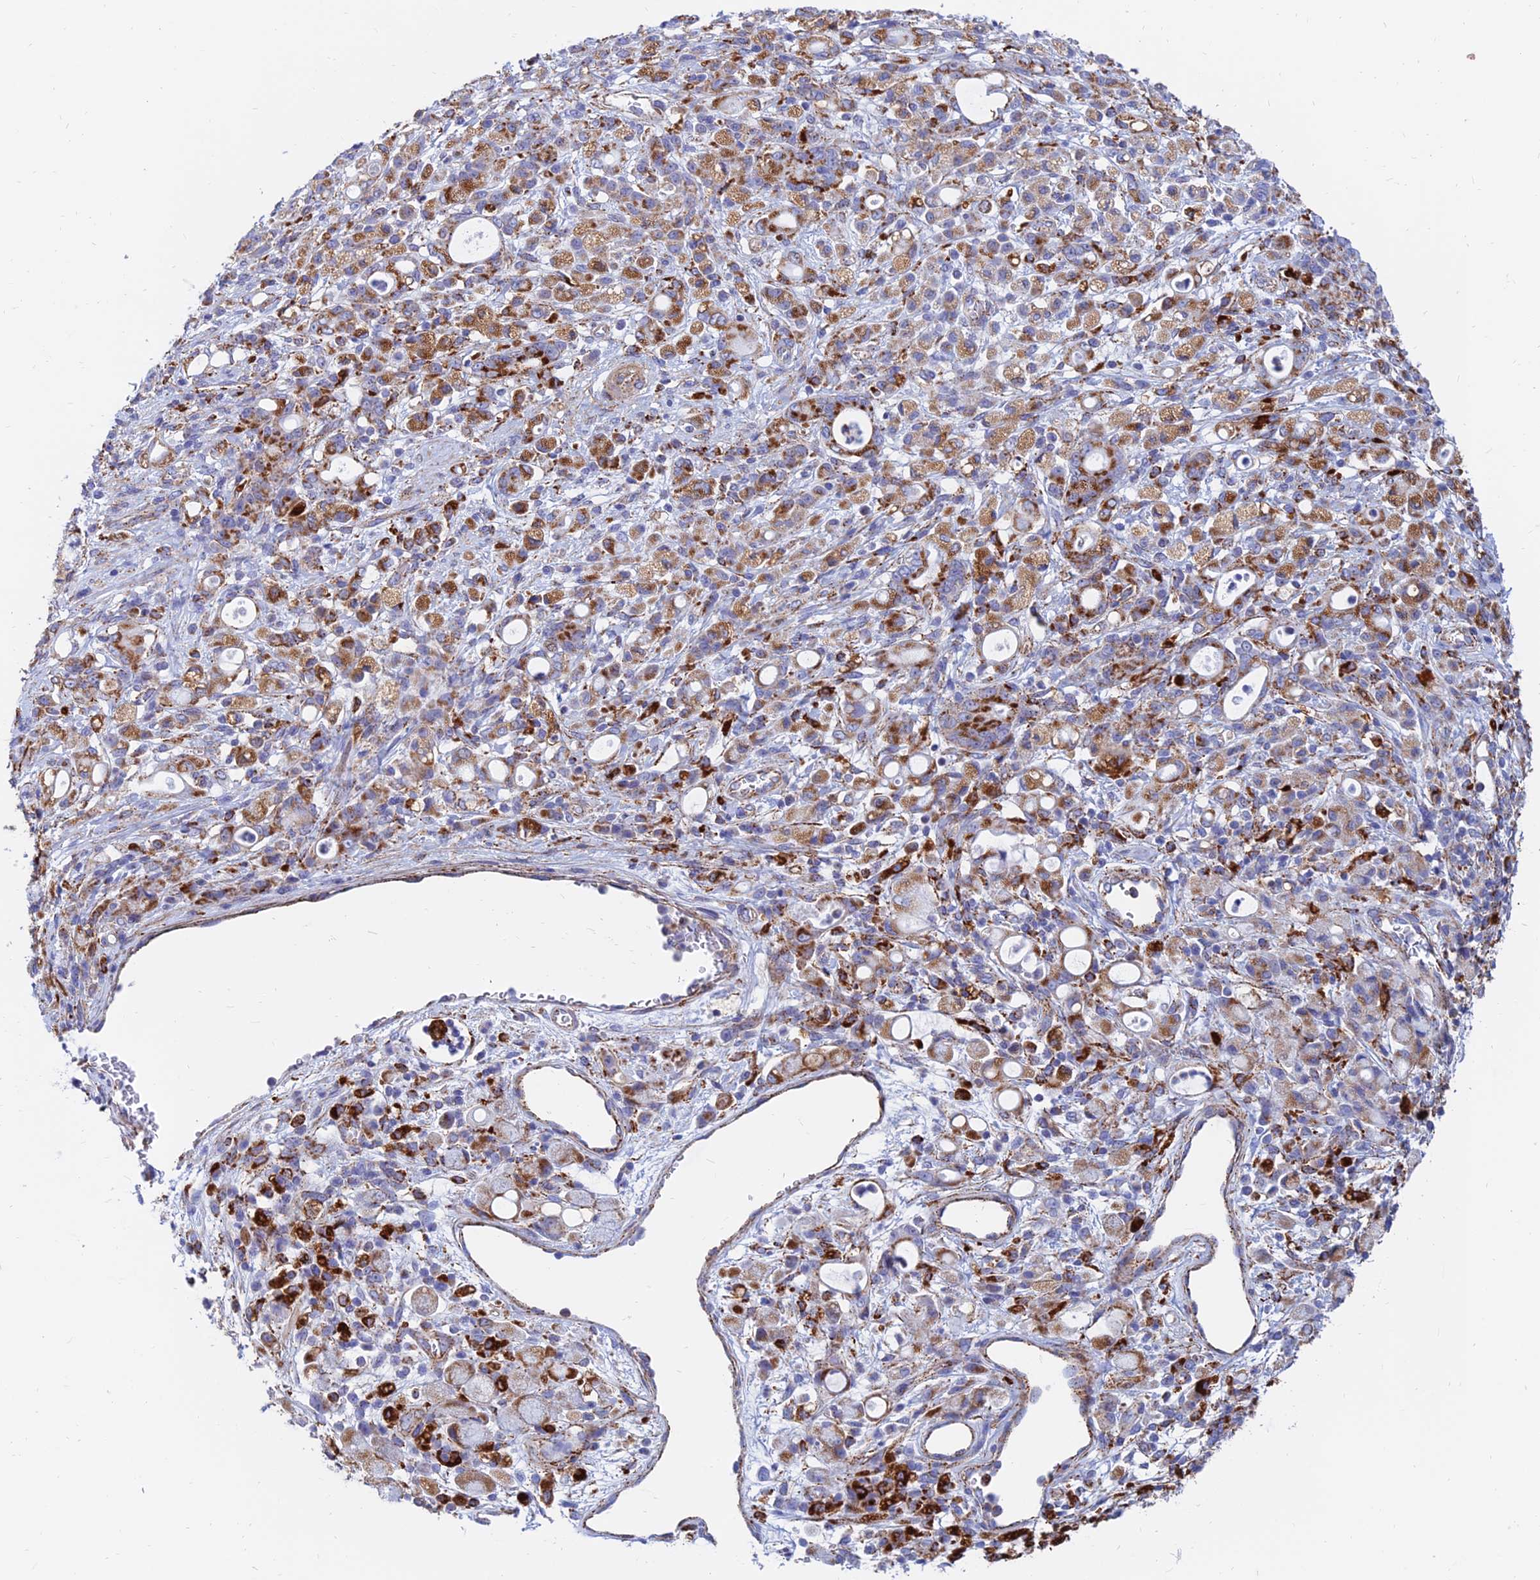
{"staining": {"intensity": "moderate", "quantity": "25%-75%", "location": "cytoplasmic/membranous"}, "tissue": "stomach cancer", "cell_type": "Tumor cells", "image_type": "cancer", "snomed": [{"axis": "morphology", "description": "Adenocarcinoma, NOS"}, {"axis": "topography", "description": "Stomach"}], "caption": "High-power microscopy captured an IHC photomicrograph of stomach cancer (adenocarcinoma), revealing moderate cytoplasmic/membranous staining in about 25%-75% of tumor cells. Using DAB (3,3'-diaminobenzidine) (brown) and hematoxylin (blue) stains, captured at high magnification using brightfield microscopy.", "gene": "SPNS1", "patient": {"sex": "female", "age": 60}}